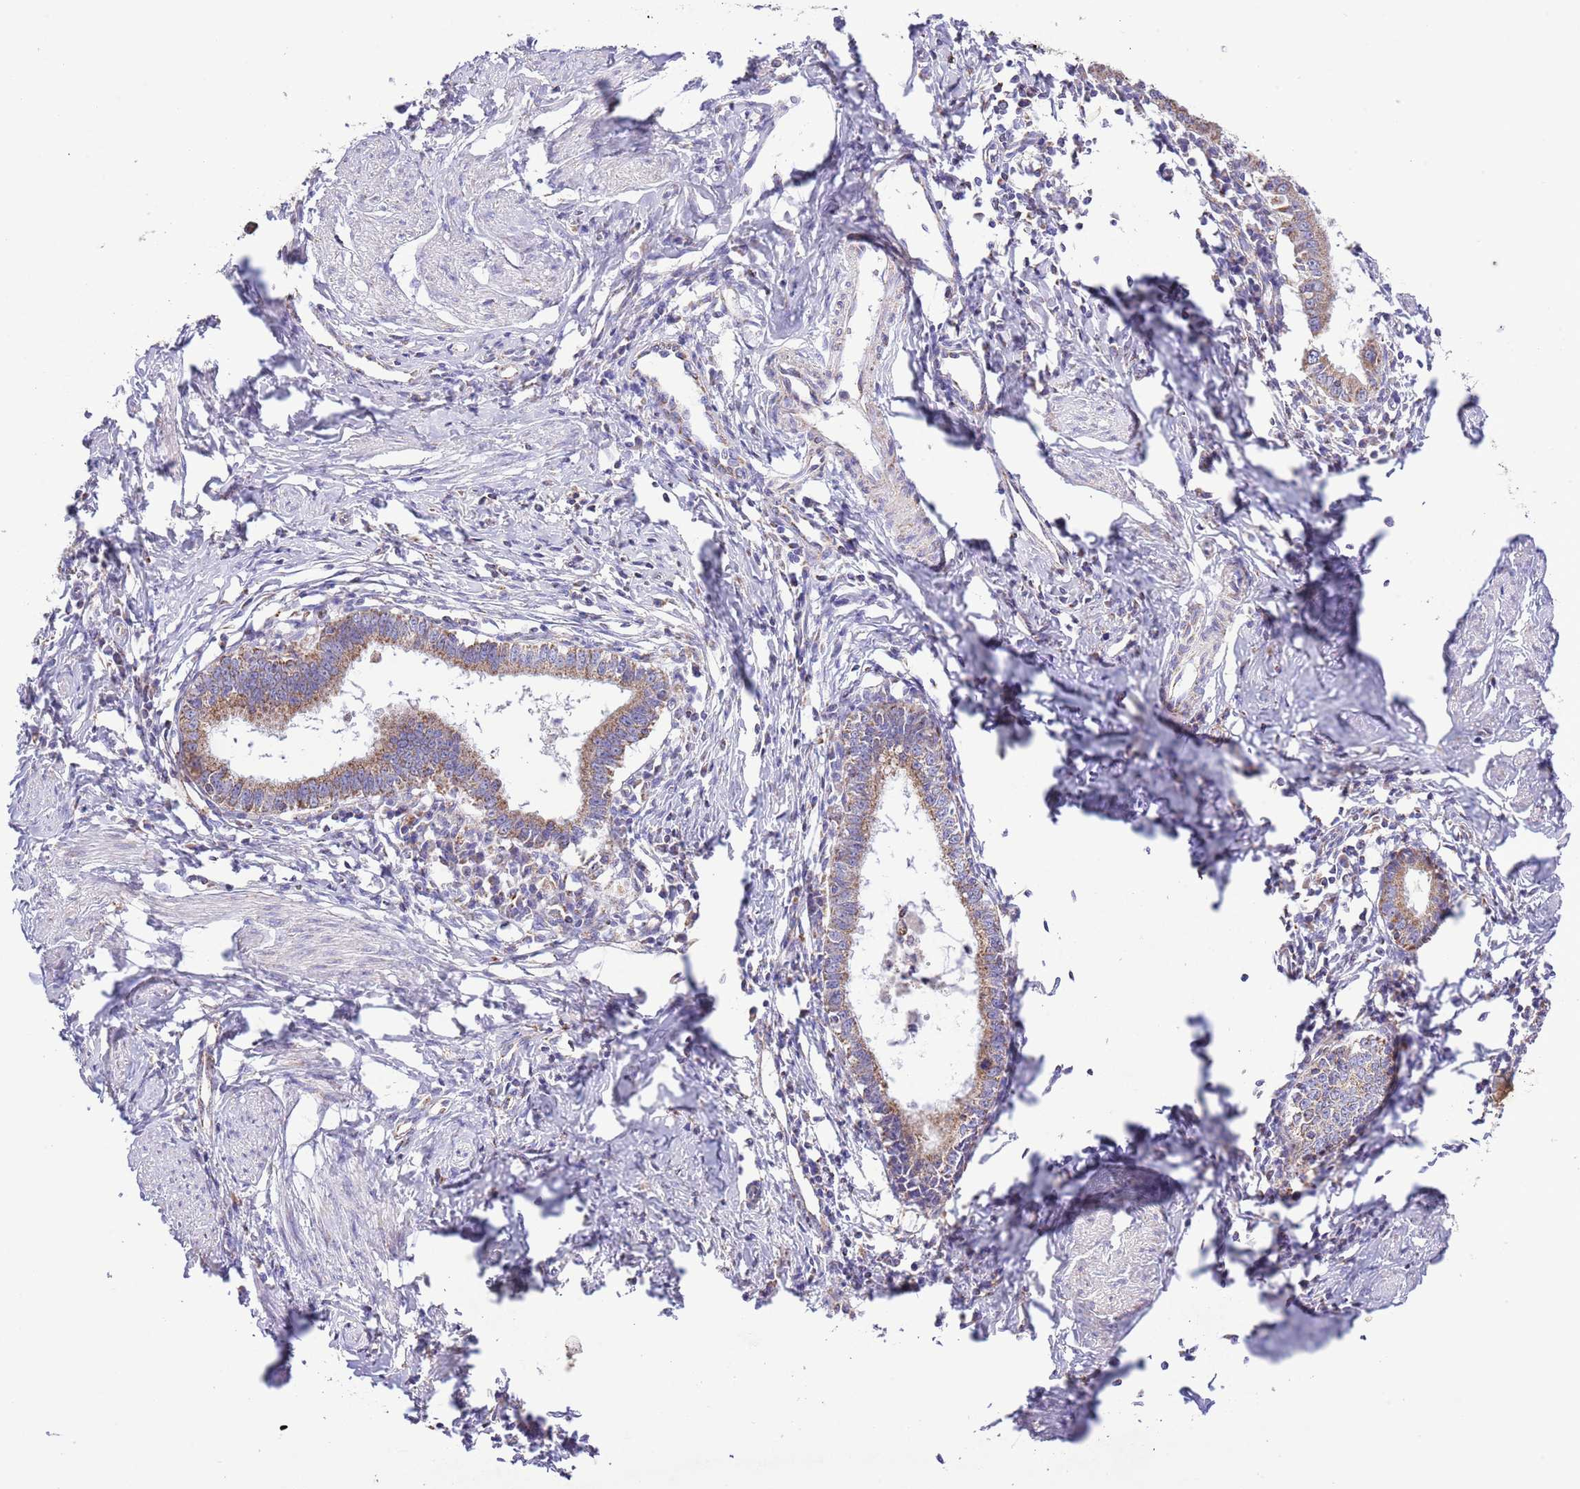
{"staining": {"intensity": "moderate", "quantity": ">75%", "location": "cytoplasmic/membranous"}, "tissue": "cervical cancer", "cell_type": "Tumor cells", "image_type": "cancer", "snomed": [{"axis": "morphology", "description": "Adenocarcinoma, NOS"}, {"axis": "topography", "description": "Cervix"}], "caption": "Human cervical adenocarcinoma stained for a protein (brown) exhibits moderate cytoplasmic/membranous positive expression in approximately >75% of tumor cells.", "gene": "TEKTIP1", "patient": {"sex": "female", "age": 36}}